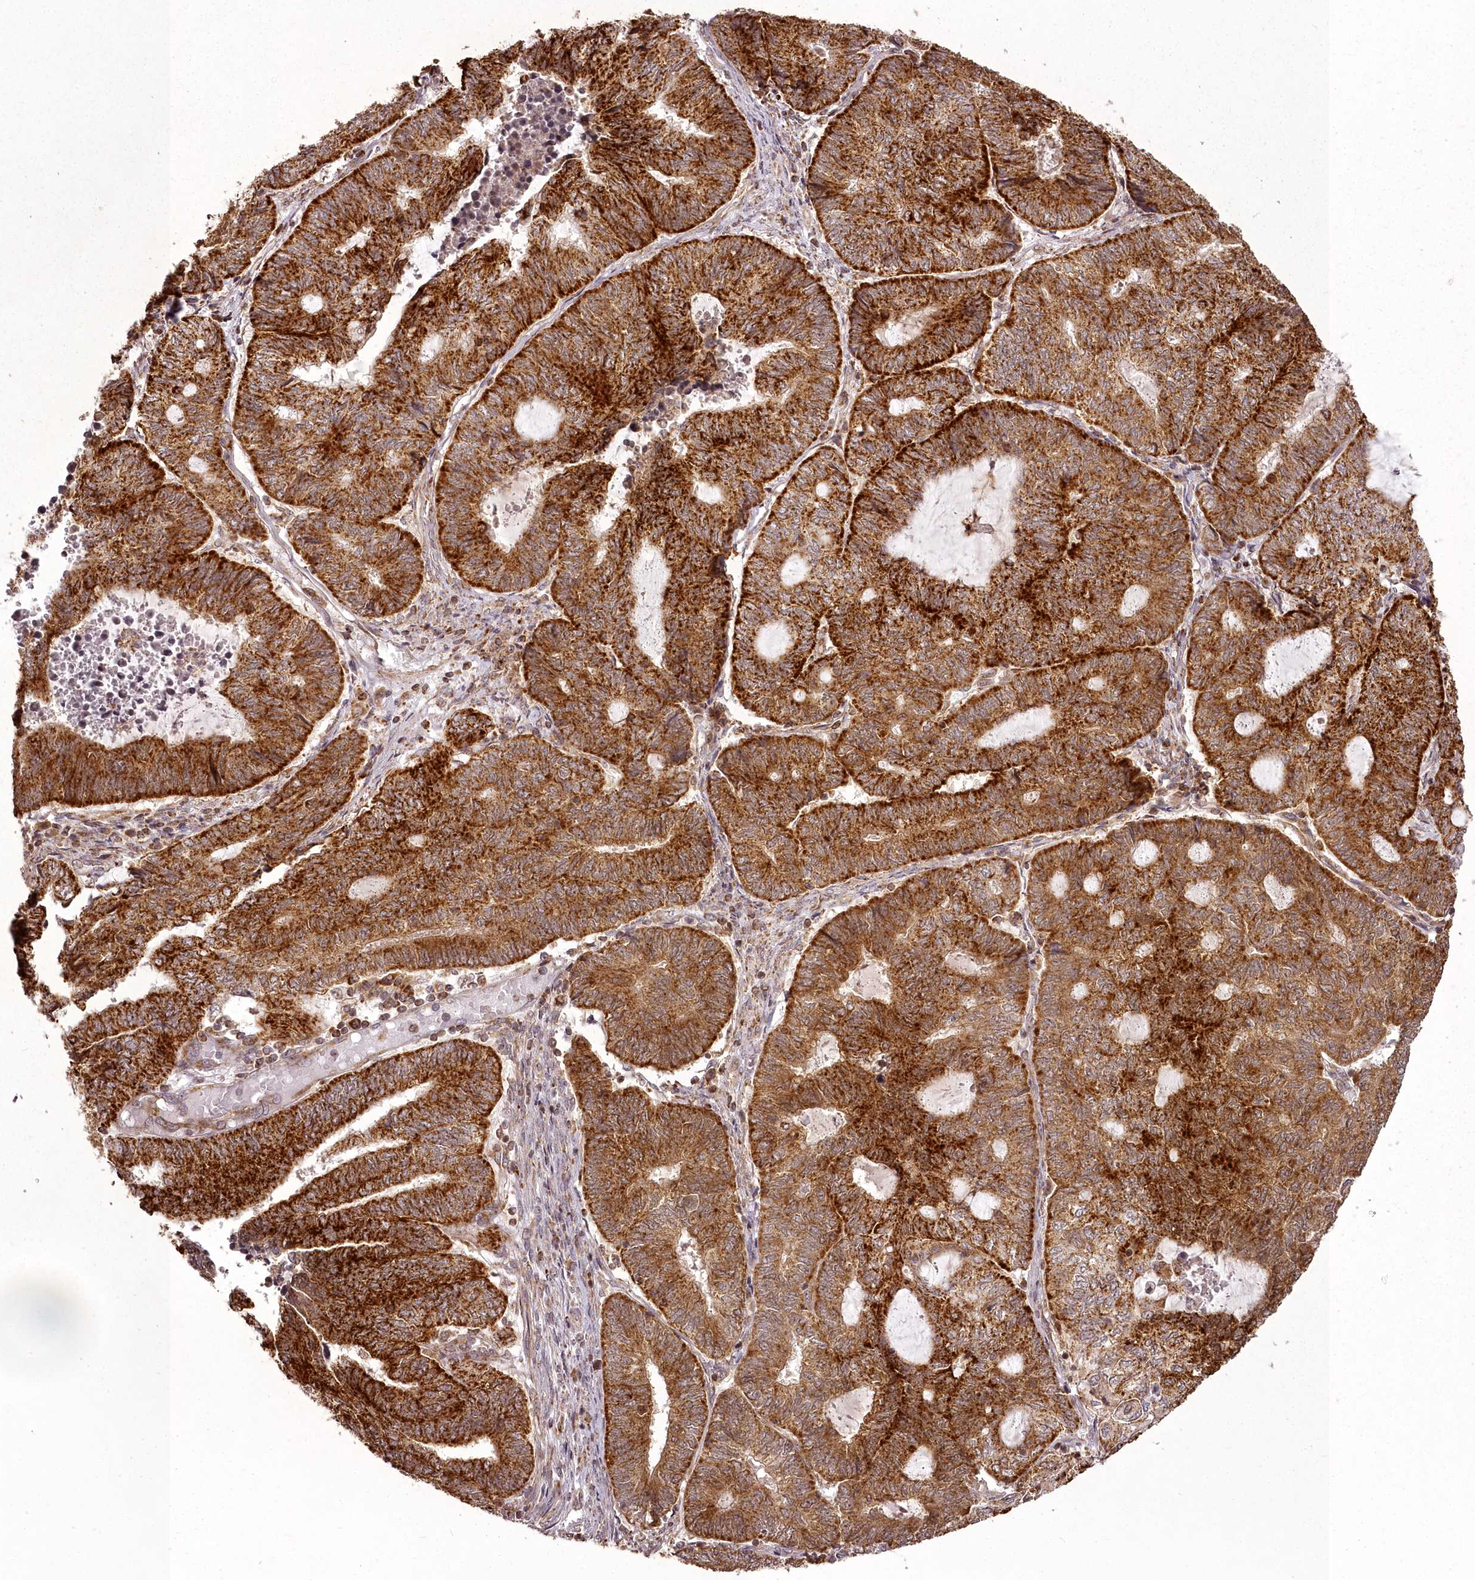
{"staining": {"intensity": "strong", "quantity": ">75%", "location": "cytoplasmic/membranous"}, "tissue": "endometrial cancer", "cell_type": "Tumor cells", "image_type": "cancer", "snomed": [{"axis": "morphology", "description": "Adenocarcinoma, NOS"}, {"axis": "topography", "description": "Uterus"}, {"axis": "topography", "description": "Endometrium"}], "caption": "Brown immunohistochemical staining in adenocarcinoma (endometrial) exhibits strong cytoplasmic/membranous staining in about >75% of tumor cells. (DAB (3,3'-diaminobenzidine) IHC, brown staining for protein, blue staining for nuclei).", "gene": "CHCHD2", "patient": {"sex": "female", "age": 70}}